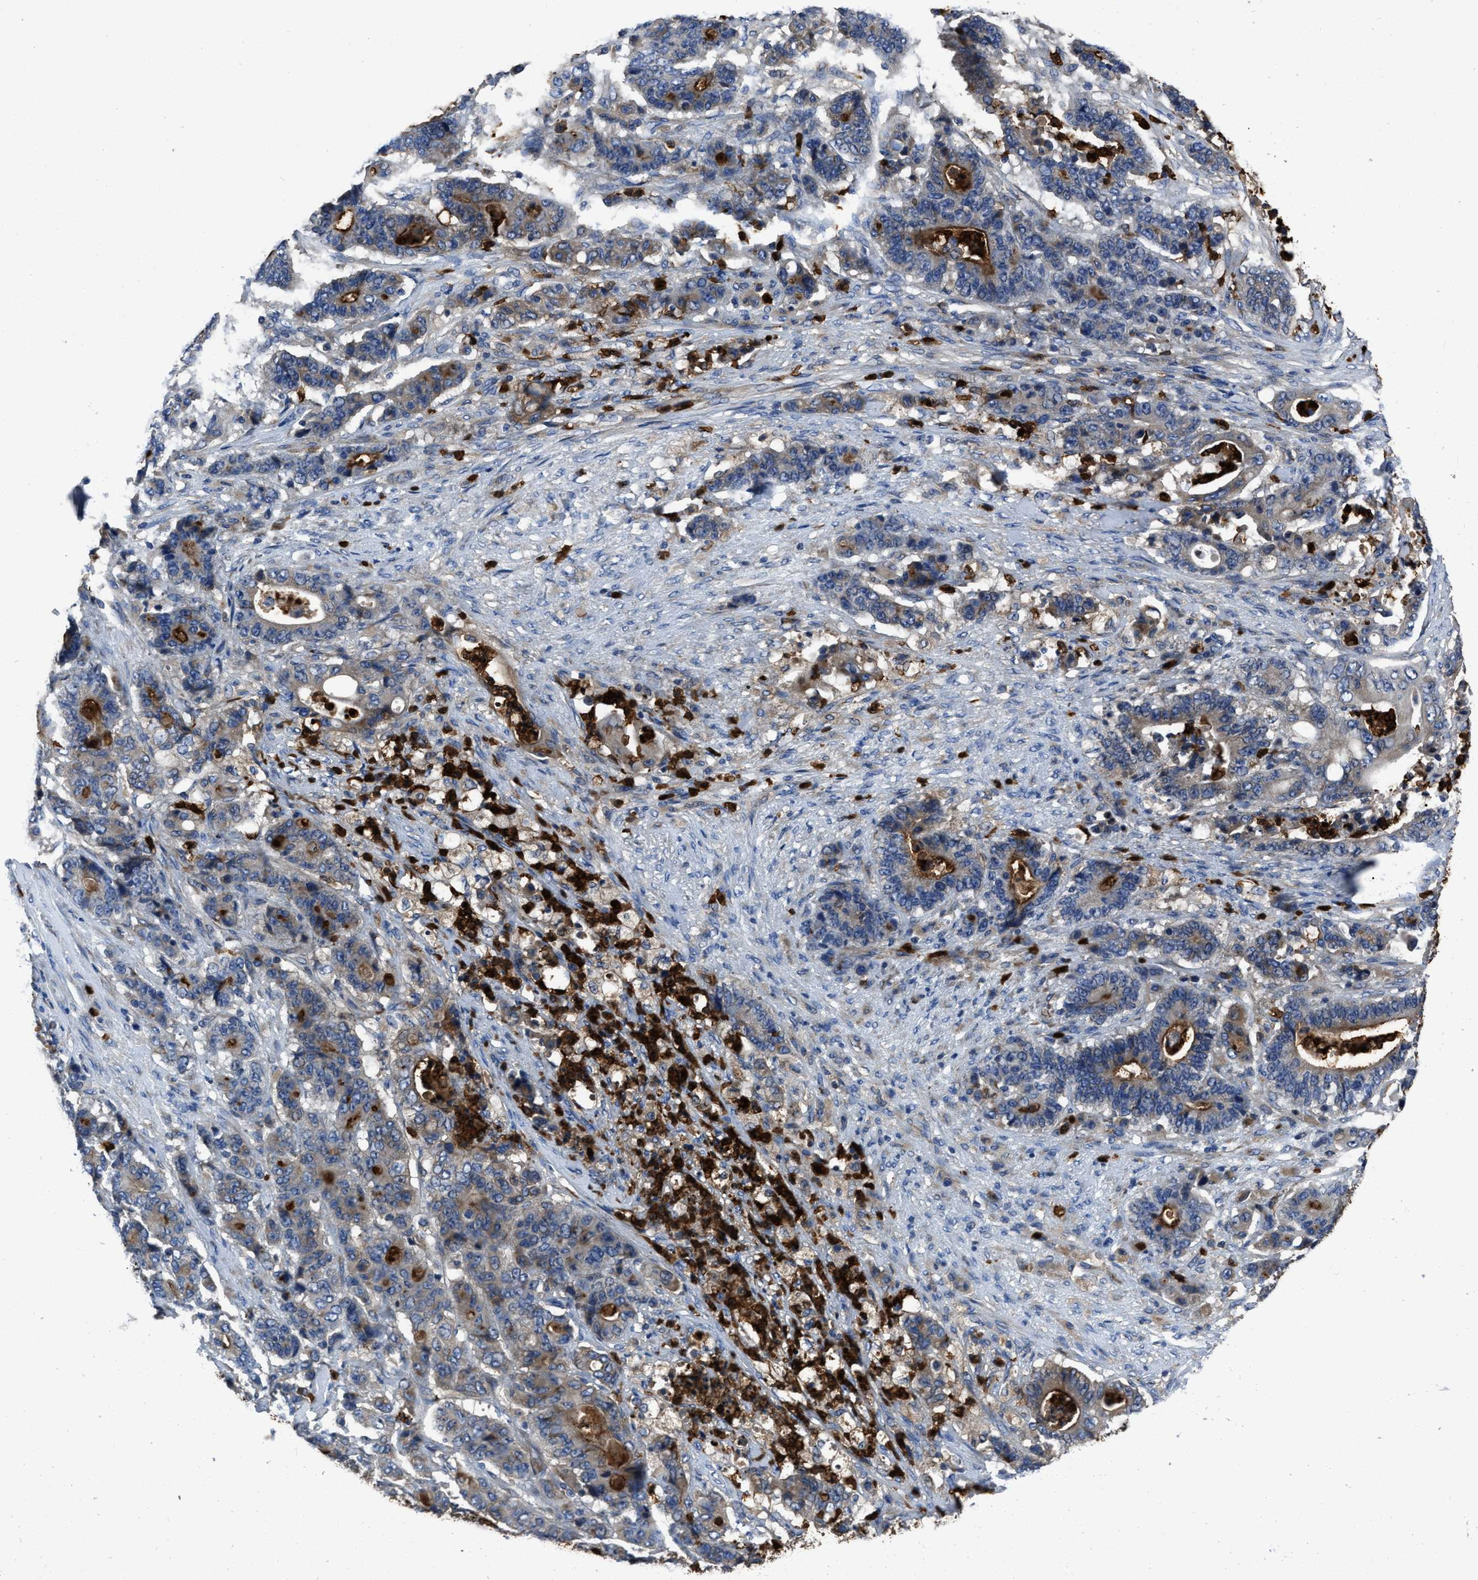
{"staining": {"intensity": "strong", "quantity": "<25%", "location": "cytoplasmic/membranous"}, "tissue": "stomach cancer", "cell_type": "Tumor cells", "image_type": "cancer", "snomed": [{"axis": "morphology", "description": "Adenocarcinoma, NOS"}, {"axis": "topography", "description": "Stomach"}], "caption": "Brown immunohistochemical staining in human stomach adenocarcinoma exhibits strong cytoplasmic/membranous positivity in about <25% of tumor cells. (DAB (3,3'-diaminobenzidine) = brown stain, brightfield microscopy at high magnification).", "gene": "ANGPT1", "patient": {"sex": "female", "age": 73}}